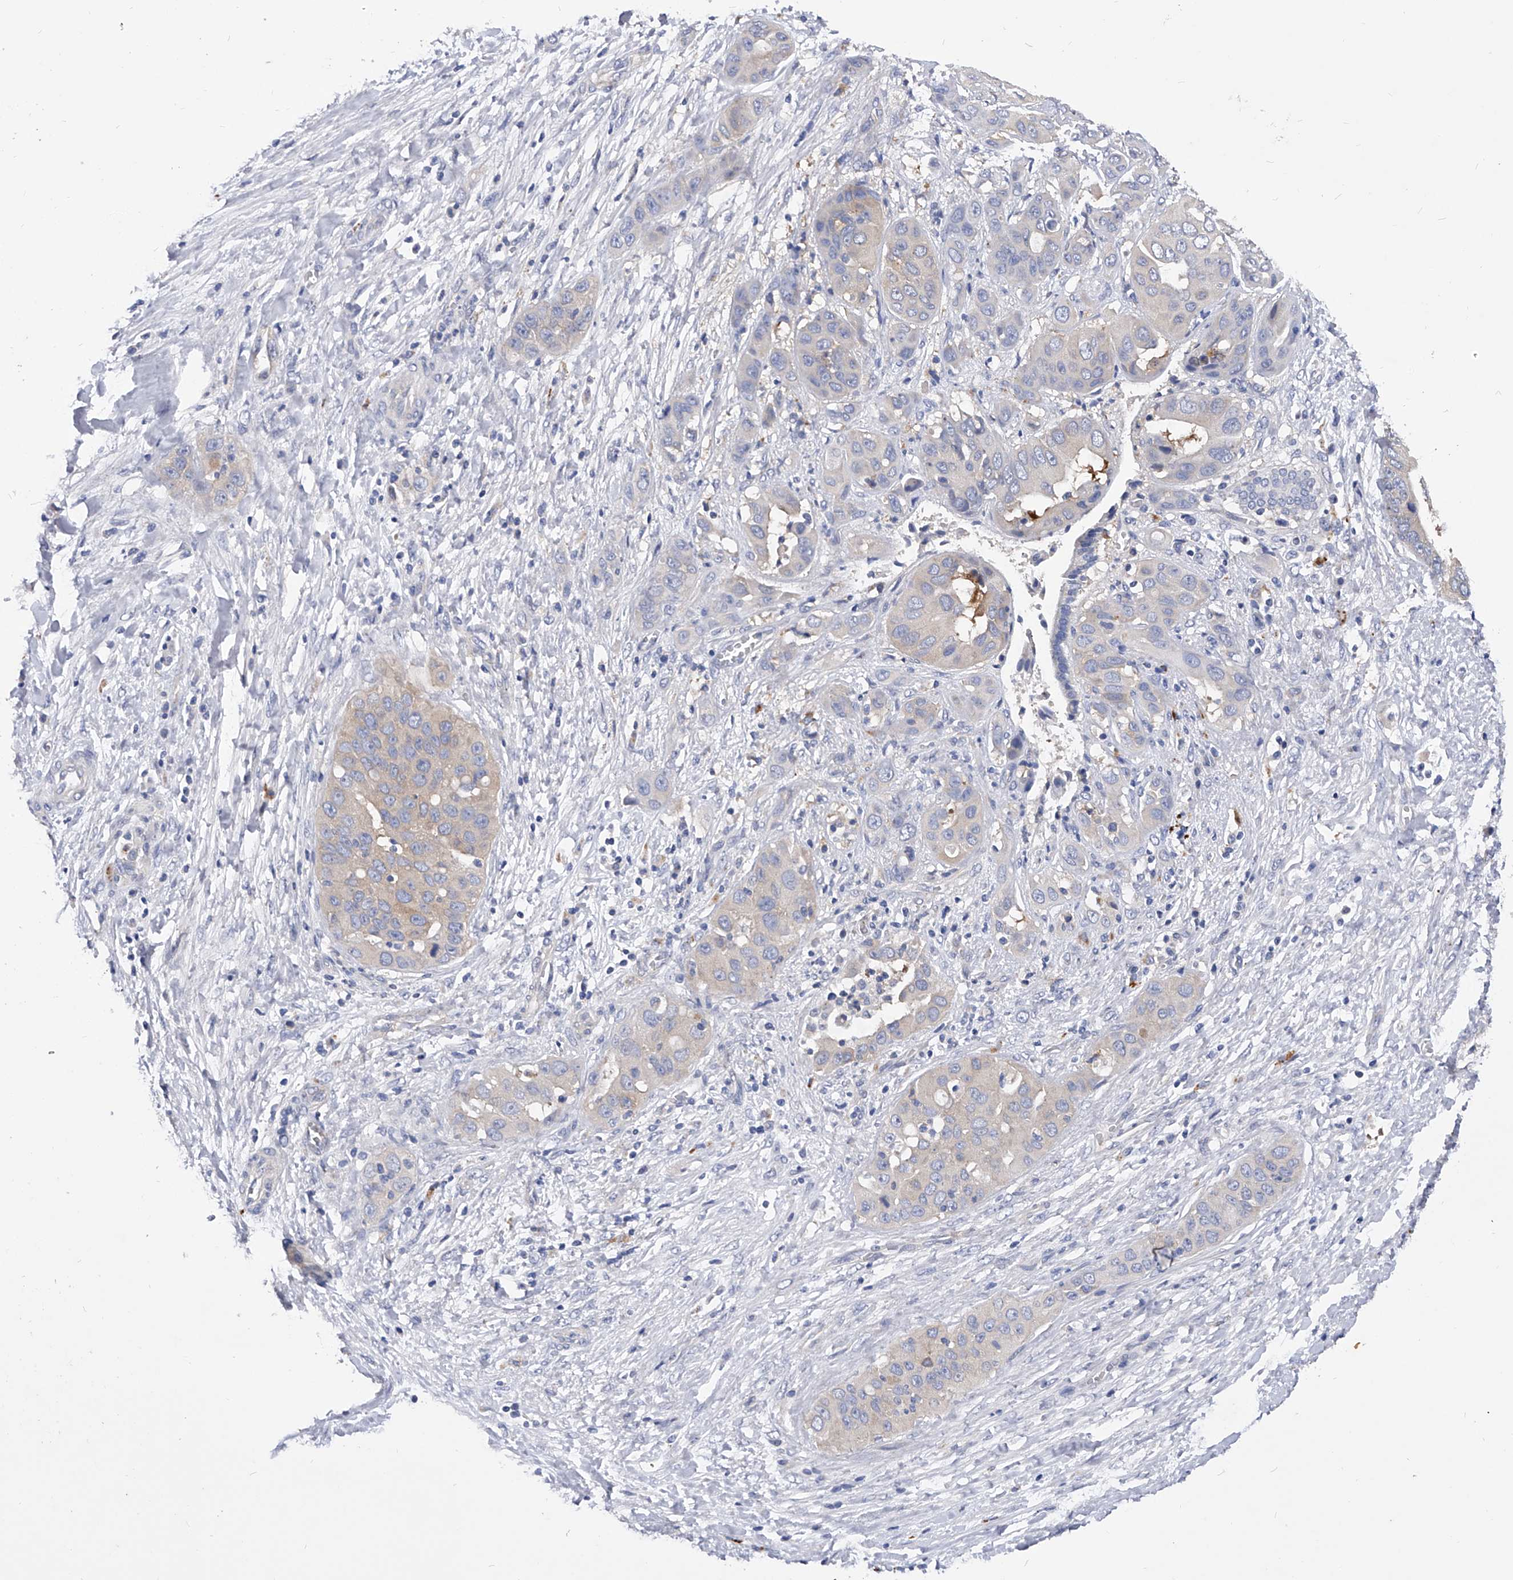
{"staining": {"intensity": "negative", "quantity": "none", "location": "none"}, "tissue": "liver cancer", "cell_type": "Tumor cells", "image_type": "cancer", "snomed": [{"axis": "morphology", "description": "Cholangiocarcinoma"}, {"axis": "topography", "description": "Liver"}], "caption": "Cholangiocarcinoma (liver) was stained to show a protein in brown. There is no significant positivity in tumor cells. (DAB IHC visualized using brightfield microscopy, high magnification).", "gene": "PPP5C", "patient": {"sex": "female", "age": 52}}